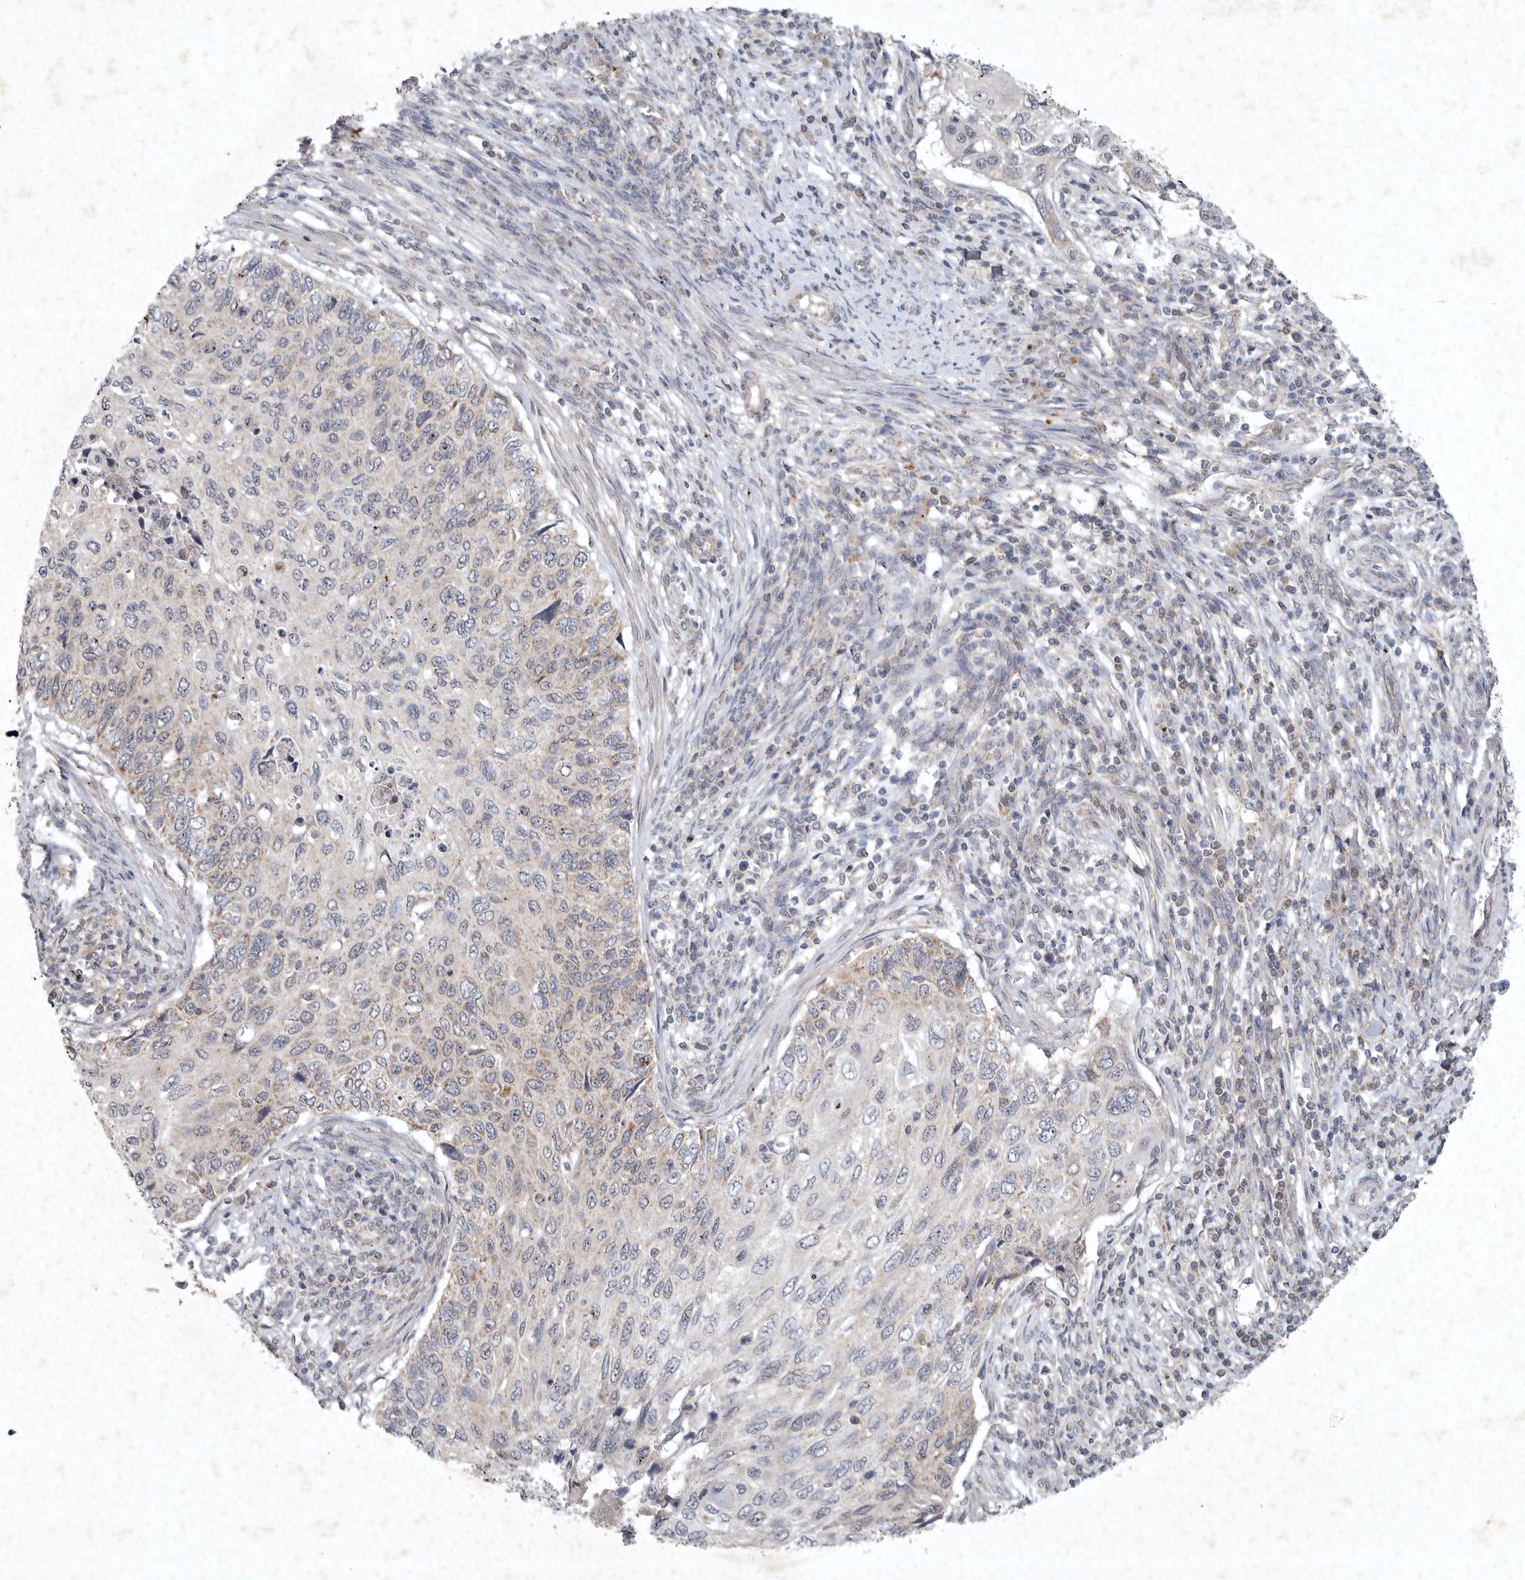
{"staining": {"intensity": "negative", "quantity": "none", "location": "none"}, "tissue": "cervical cancer", "cell_type": "Tumor cells", "image_type": "cancer", "snomed": [{"axis": "morphology", "description": "Squamous cell carcinoma, NOS"}, {"axis": "topography", "description": "Cervix"}], "caption": "IHC of human cervical cancer (squamous cell carcinoma) exhibits no positivity in tumor cells.", "gene": "DDR1", "patient": {"sex": "female", "age": 70}}